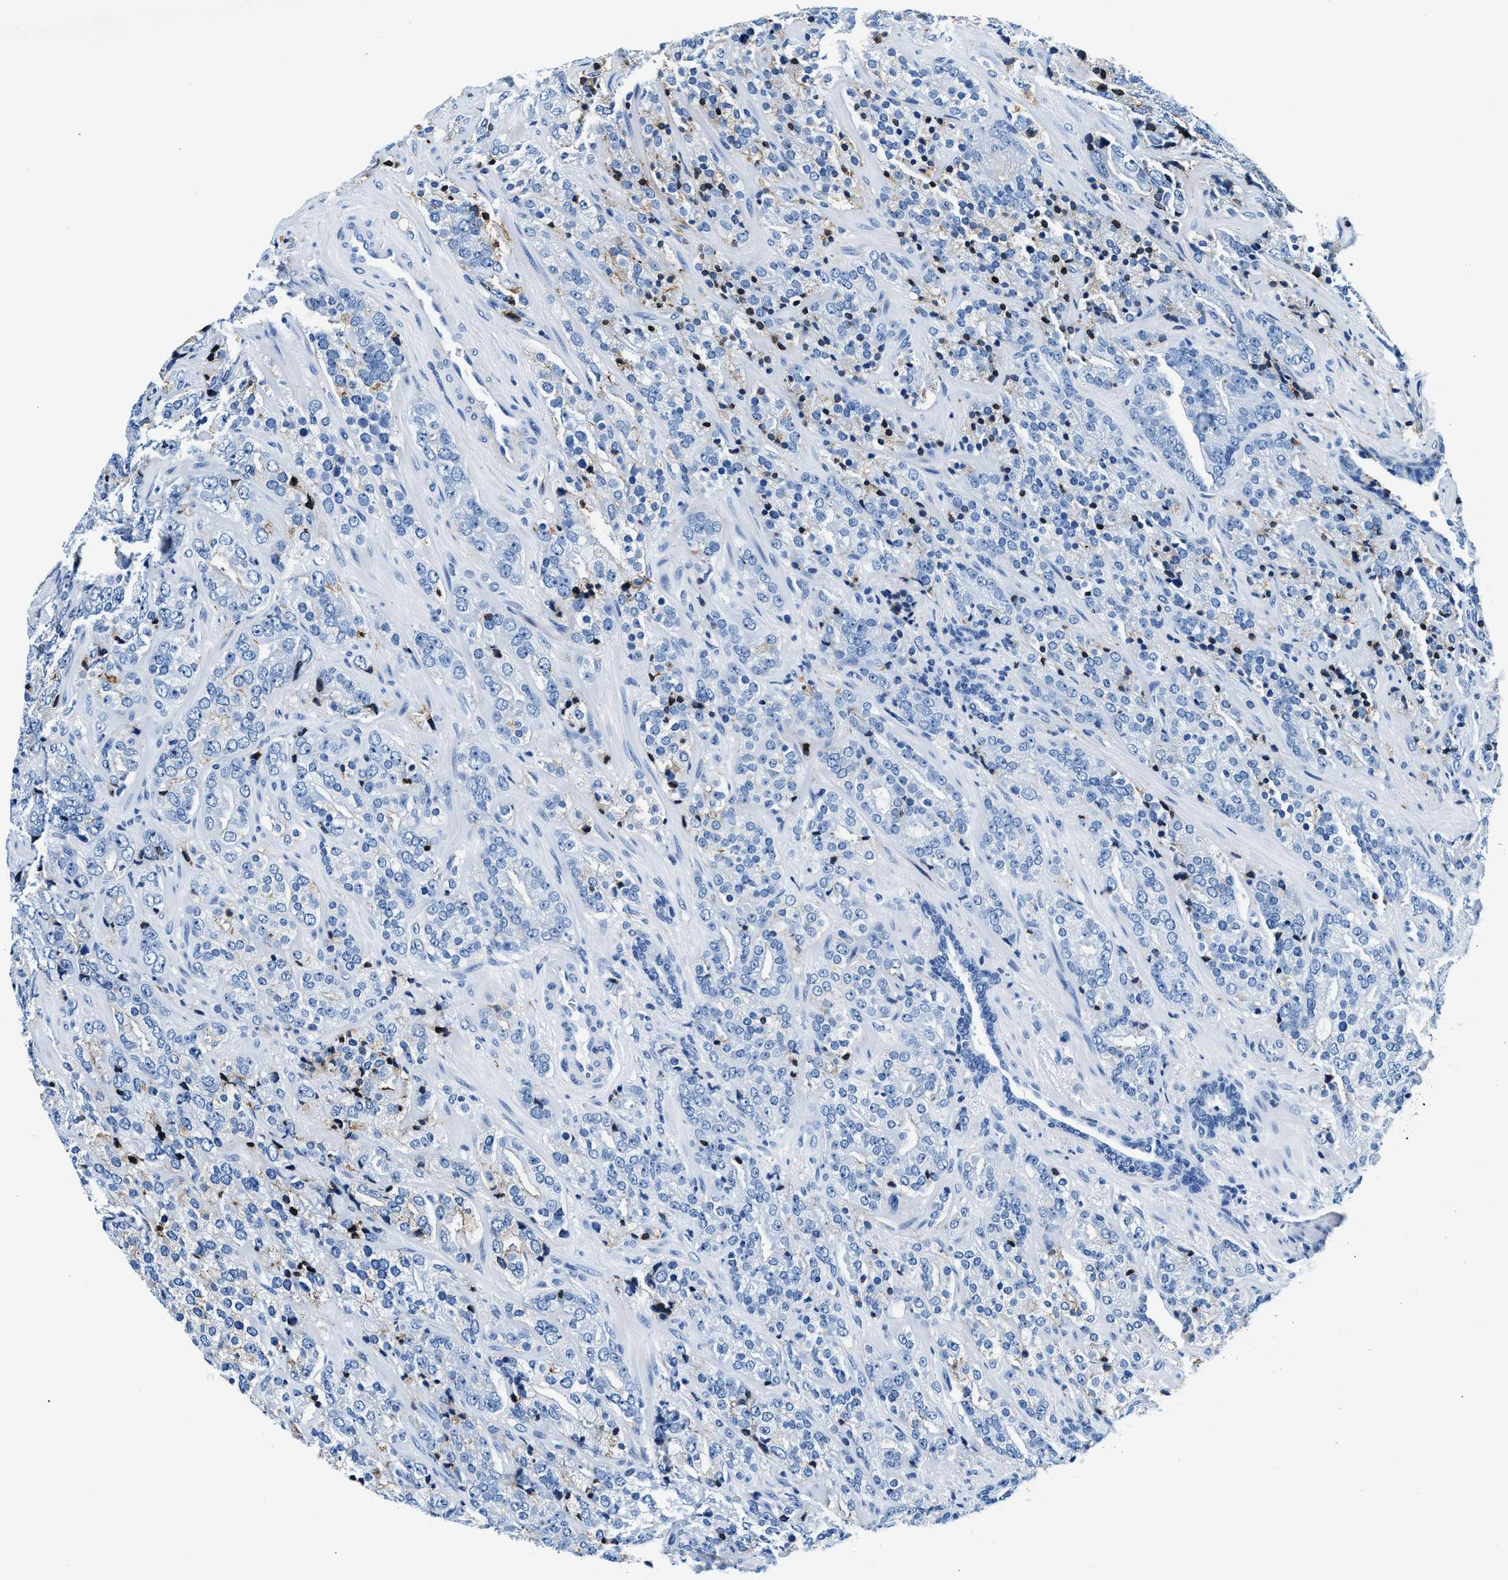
{"staining": {"intensity": "negative", "quantity": "none", "location": "none"}, "tissue": "prostate cancer", "cell_type": "Tumor cells", "image_type": "cancer", "snomed": [{"axis": "morphology", "description": "Adenocarcinoma, High grade"}, {"axis": "topography", "description": "Prostate"}], "caption": "High magnification brightfield microscopy of prostate cancer (high-grade adenocarcinoma) stained with DAB (brown) and counterstained with hematoxylin (blue): tumor cells show no significant staining.", "gene": "SLFN11", "patient": {"sex": "male", "age": 71}}